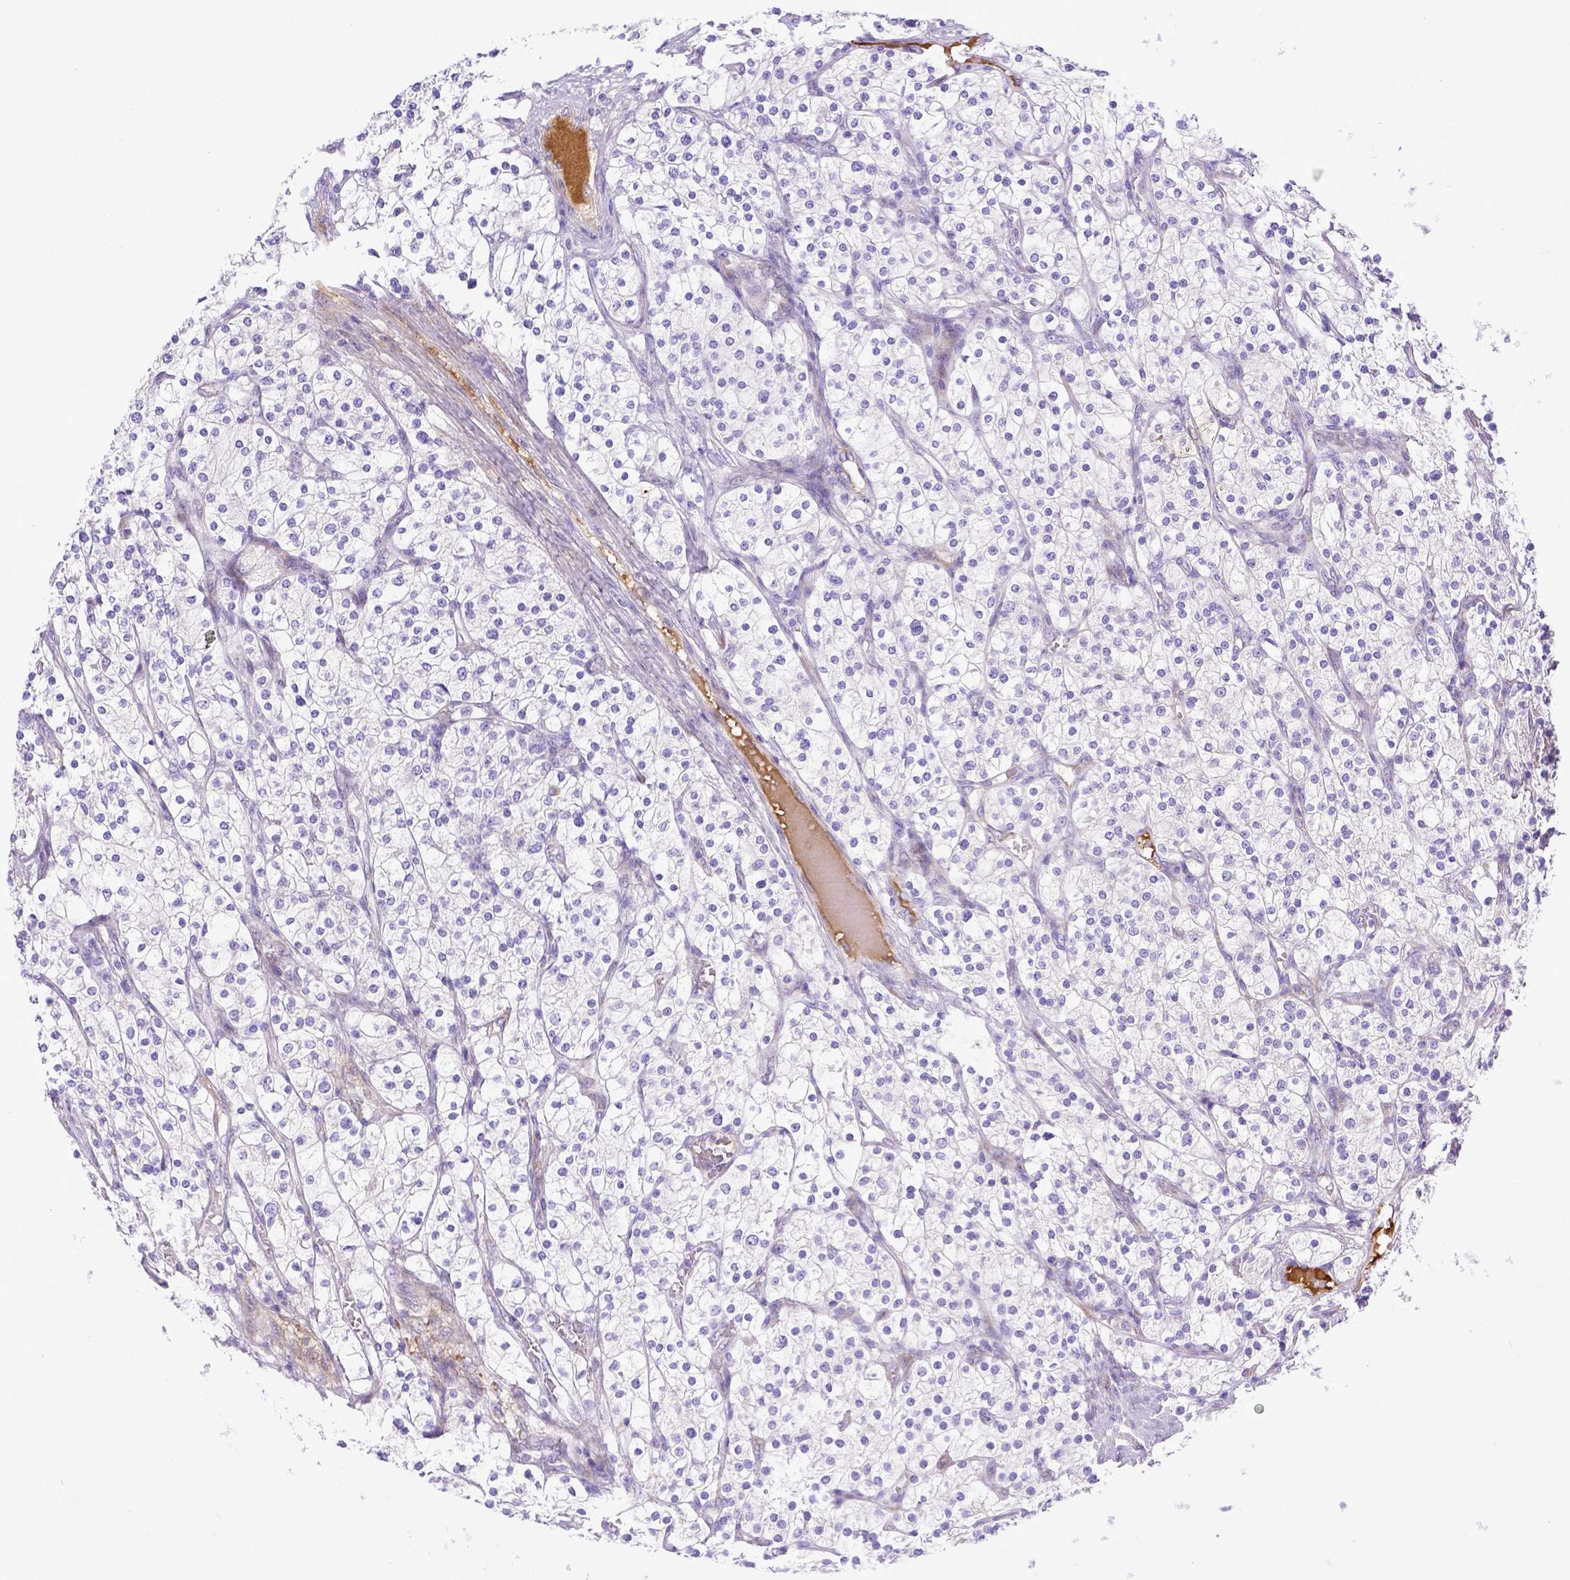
{"staining": {"intensity": "negative", "quantity": "none", "location": "none"}, "tissue": "renal cancer", "cell_type": "Tumor cells", "image_type": "cancer", "snomed": [{"axis": "morphology", "description": "Adenocarcinoma, NOS"}, {"axis": "topography", "description": "Kidney"}], "caption": "The histopathology image exhibits no significant staining in tumor cells of renal cancer (adenocarcinoma).", "gene": "CFAP300", "patient": {"sex": "male", "age": 80}}